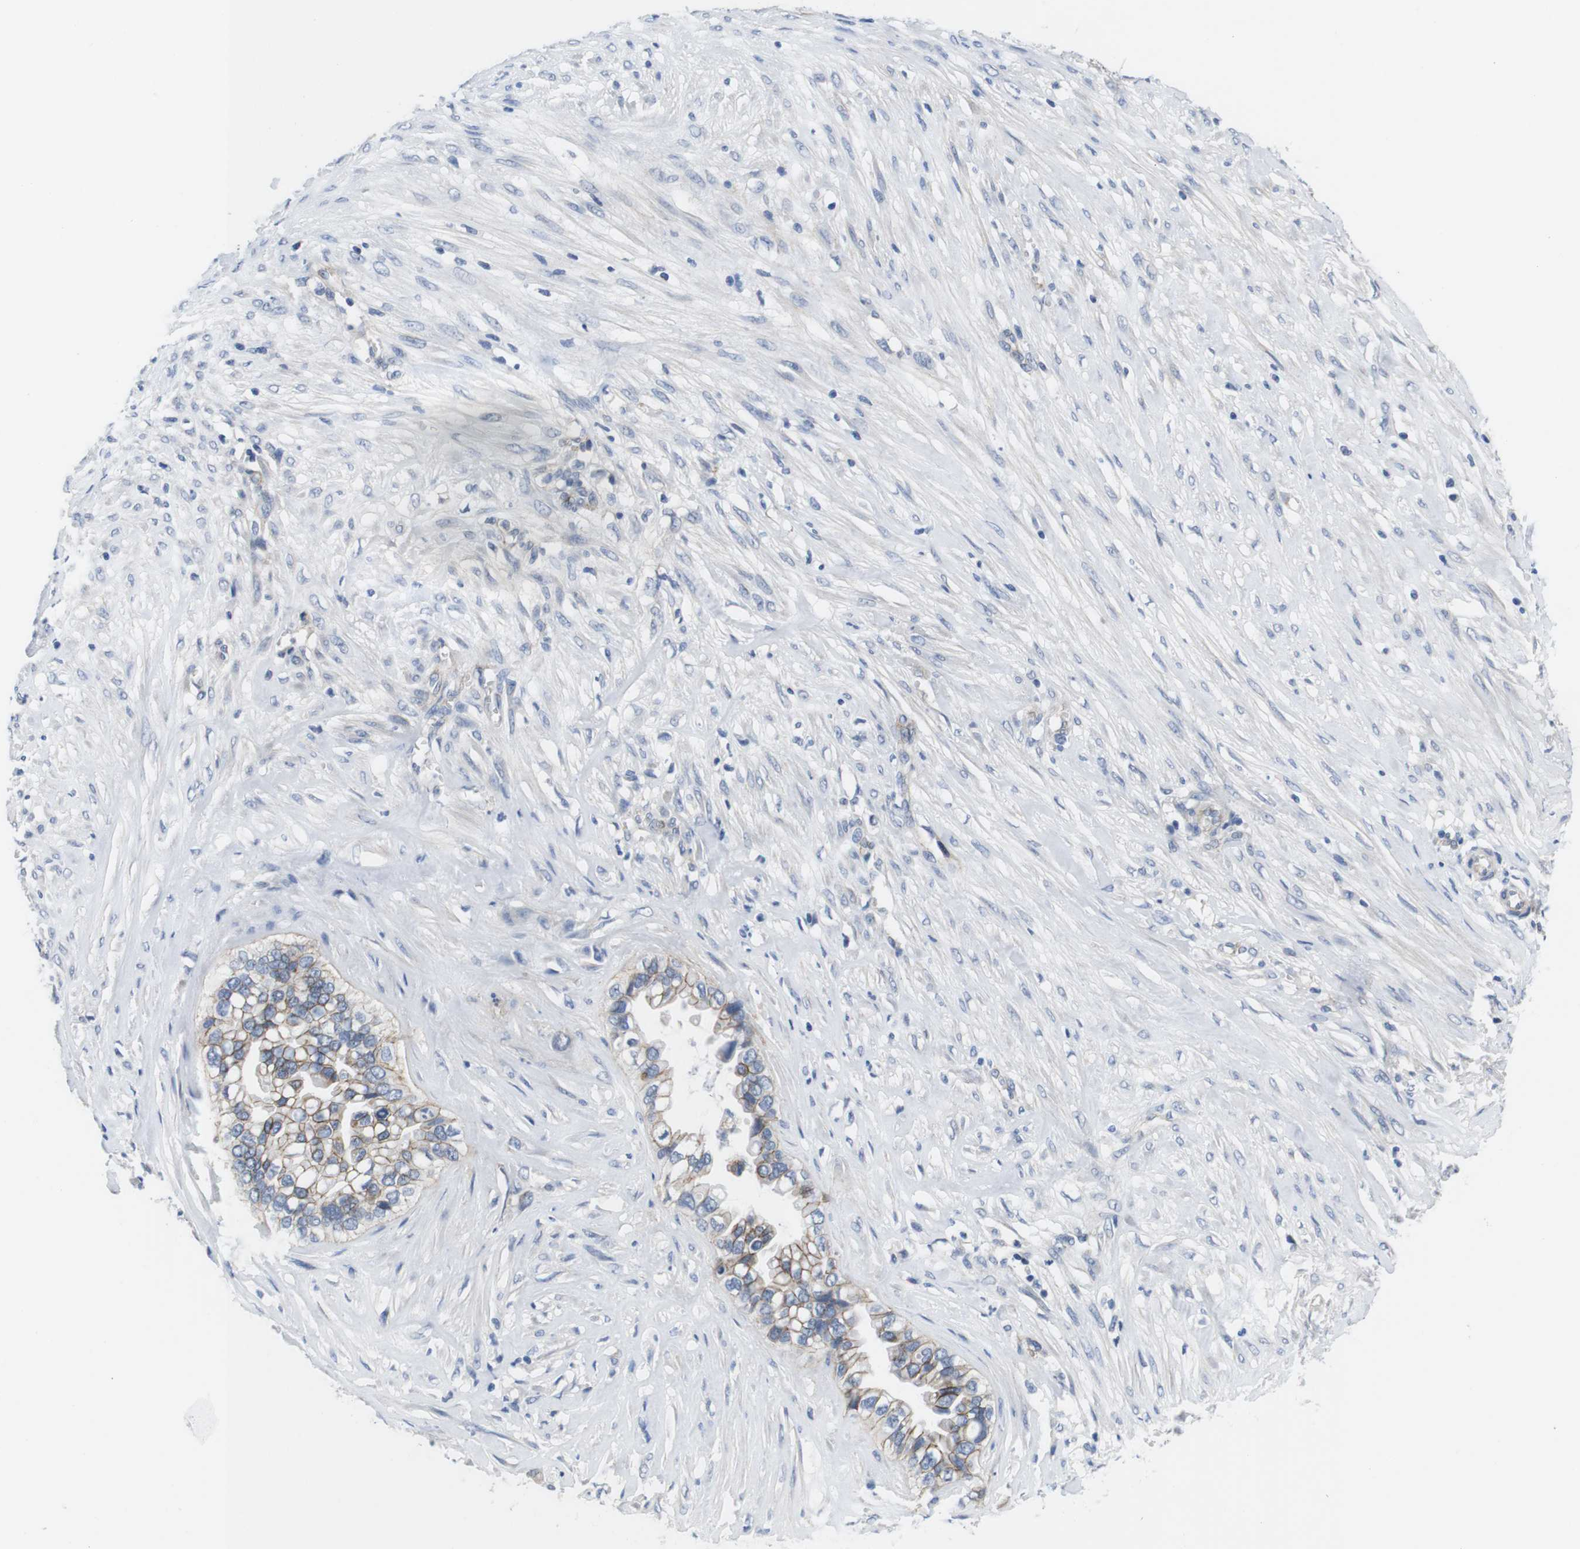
{"staining": {"intensity": "moderate", "quantity": "25%-75%", "location": "cytoplasmic/membranous"}, "tissue": "ovarian cancer", "cell_type": "Tumor cells", "image_type": "cancer", "snomed": [{"axis": "morphology", "description": "Cystadenocarcinoma, mucinous, NOS"}, {"axis": "topography", "description": "Ovary"}], "caption": "The micrograph reveals a brown stain indicating the presence of a protein in the cytoplasmic/membranous of tumor cells in ovarian mucinous cystadenocarcinoma. (DAB IHC, brown staining for protein, blue staining for nuclei).", "gene": "SCRIB", "patient": {"sex": "female", "age": 80}}